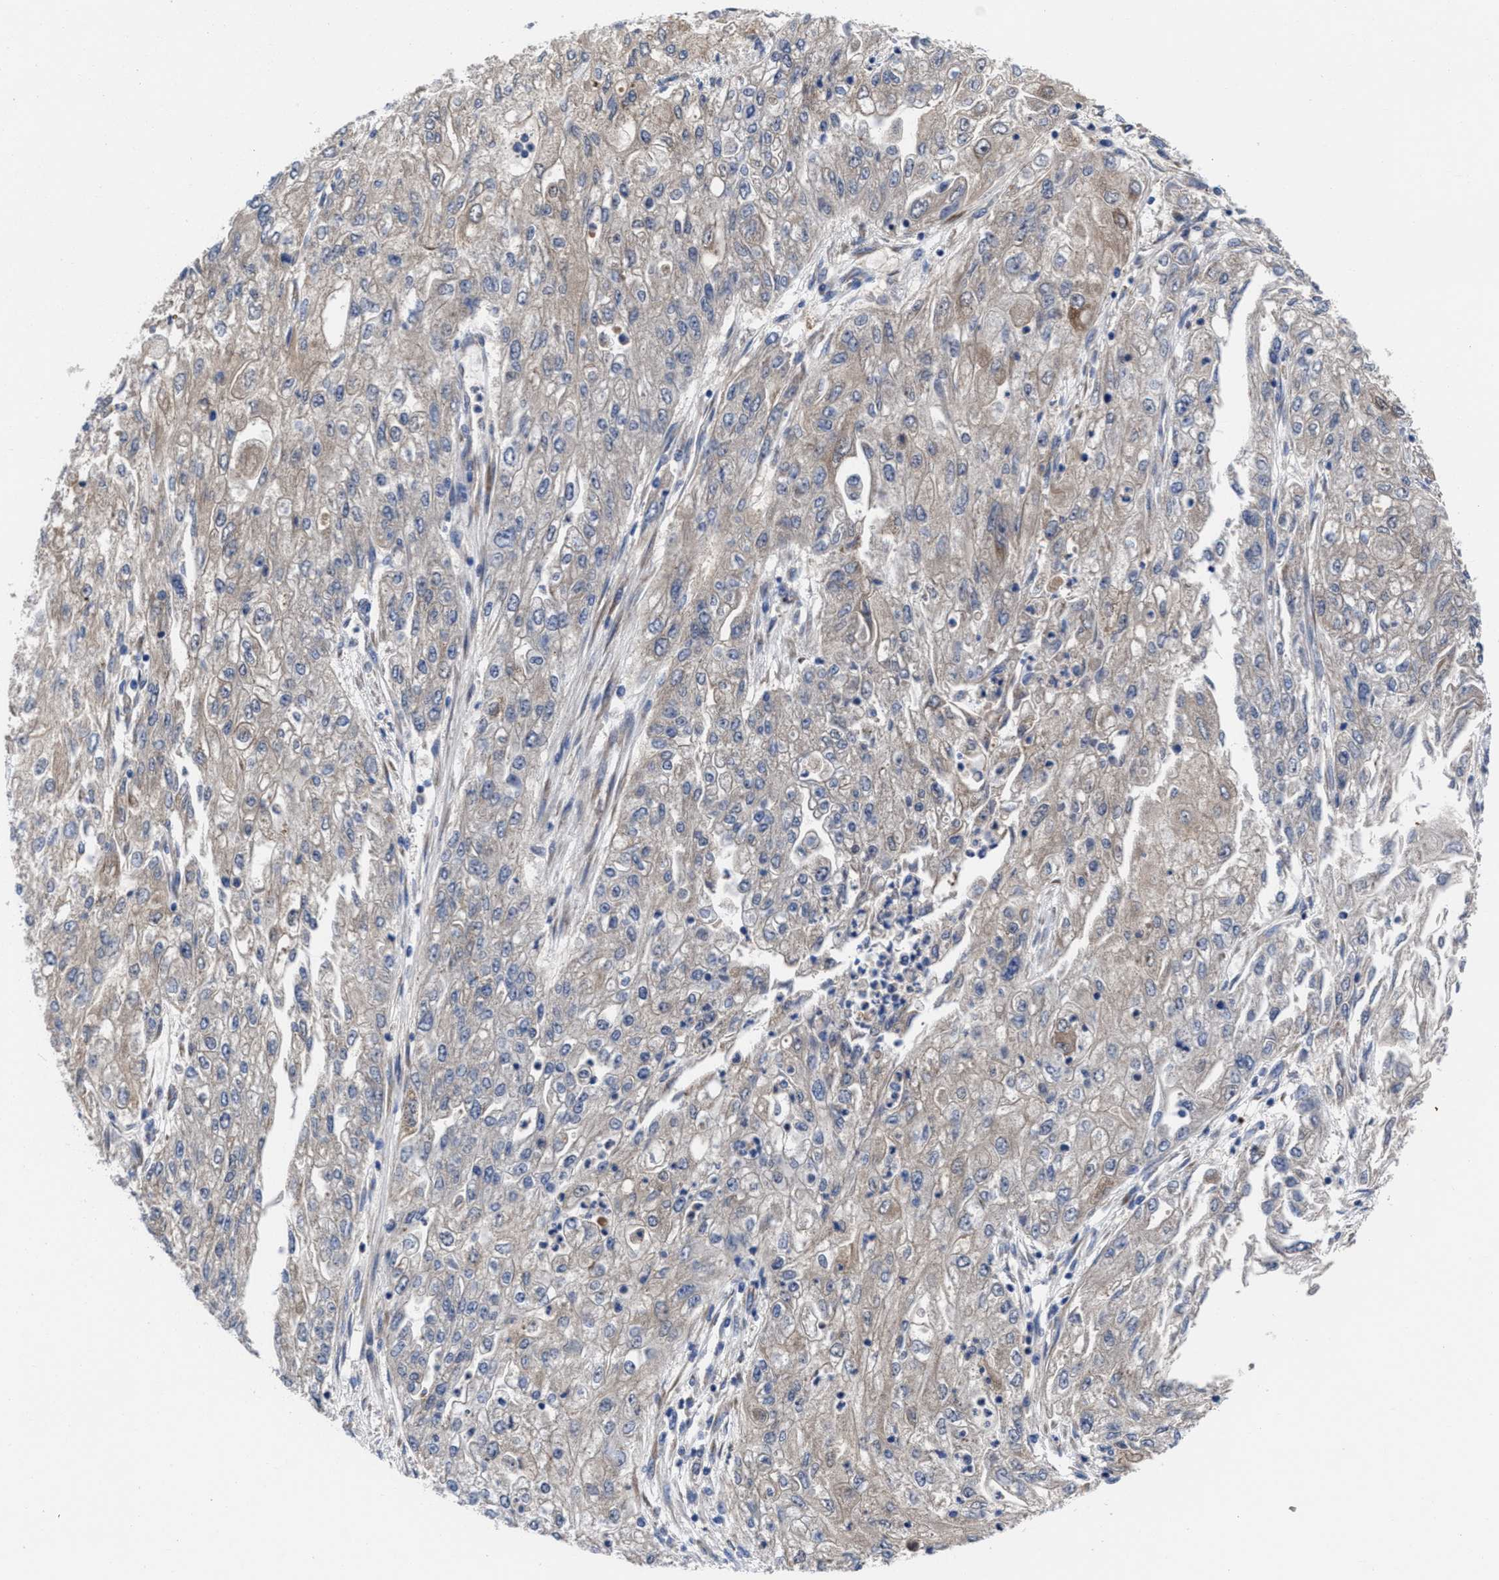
{"staining": {"intensity": "weak", "quantity": "25%-75%", "location": "cytoplasmic/membranous"}, "tissue": "endometrial cancer", "cell_type": "Tumor cells", "image_type": "cancer", "snomed": [{"axis": "morphology", "description": "Adenocarcinoma, NOS"}, {"axis": "topography", "description": "Endometrium"}], "caption": "Immunohistochemical staining of adenocarcinoma (endometrial) shows low levels of weak cytoplasmic/membranous protein positivity in about 25%-75% of tumor cells.", "gene": "TXNDC17", "patient": {"sex": "female", "age": 49}}